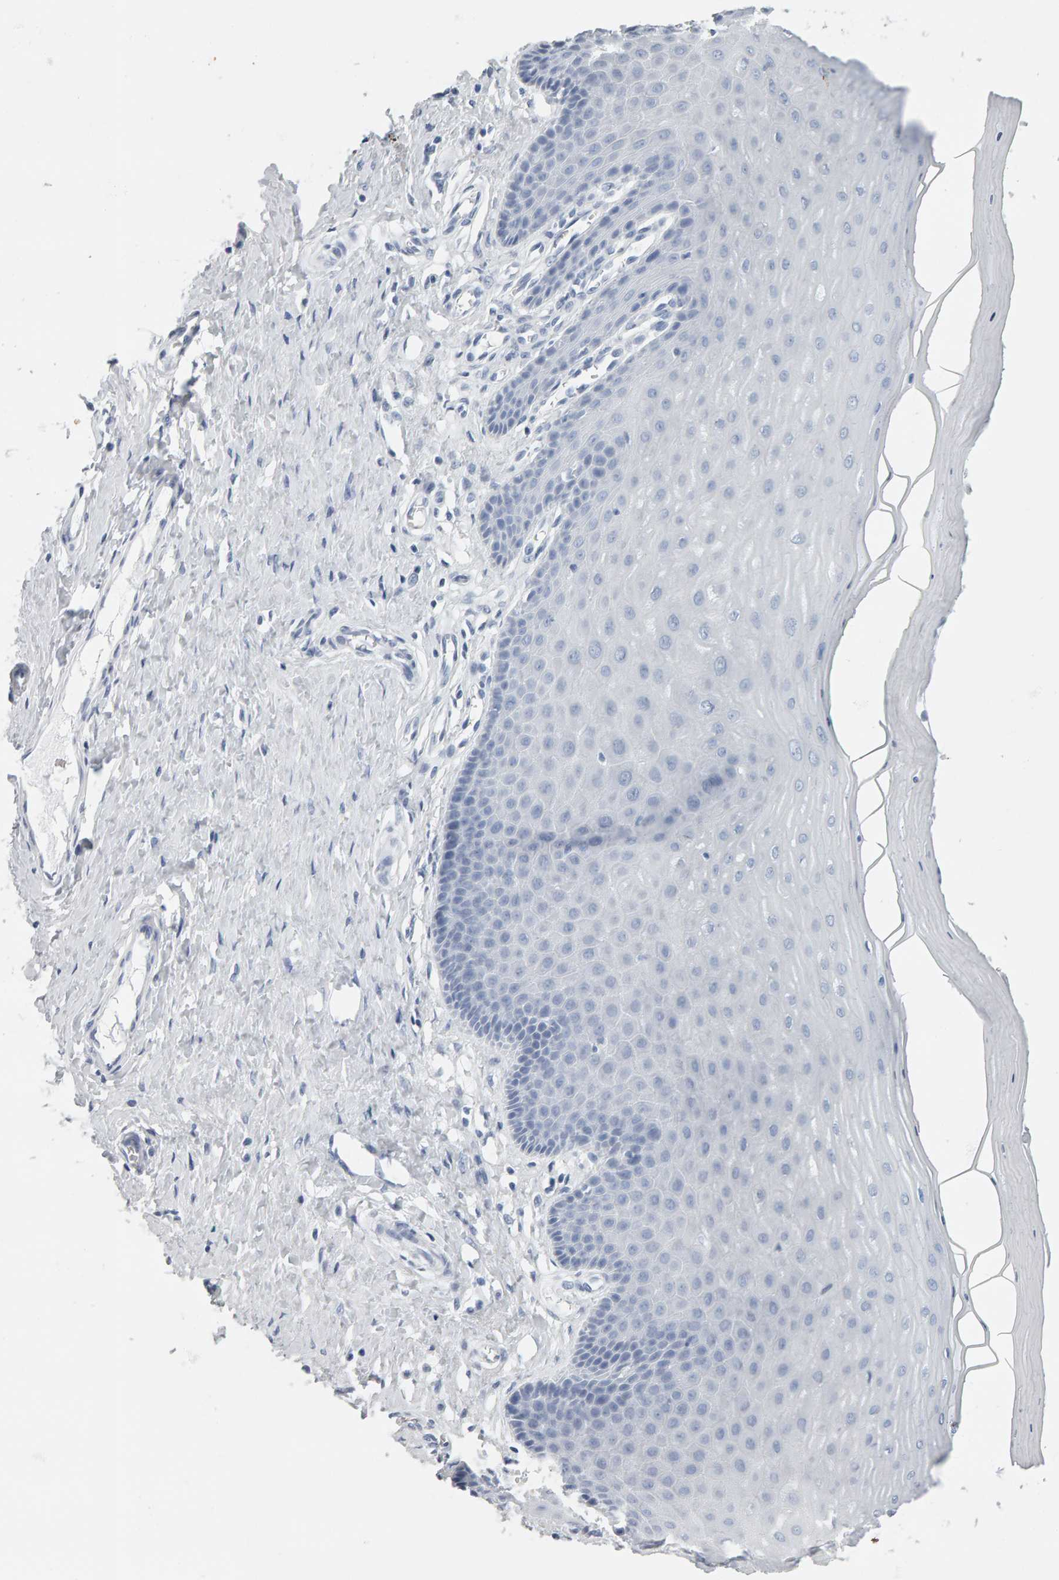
{"staining": {"intensity": "negative", "quantity": "none", "location": "none"}, "tissue": "cervix", "cell_type": "Squamous epithelial cells", "image_type": "normal", "snomed": [{"axis": "morphology", "description": "Normal tissue, NOS"}, {"axis": "topography", "description": "Cervix"}], "caption": "Micrograph shows no significant protein positivity in squamous epithelial cells of normal cervix. (DAB immunohistochemistry (IHC) visualized using brightfield microscopy, high magnification).", "gene": "SPACA3", "patient": {"sex": "female", "age": 55}}